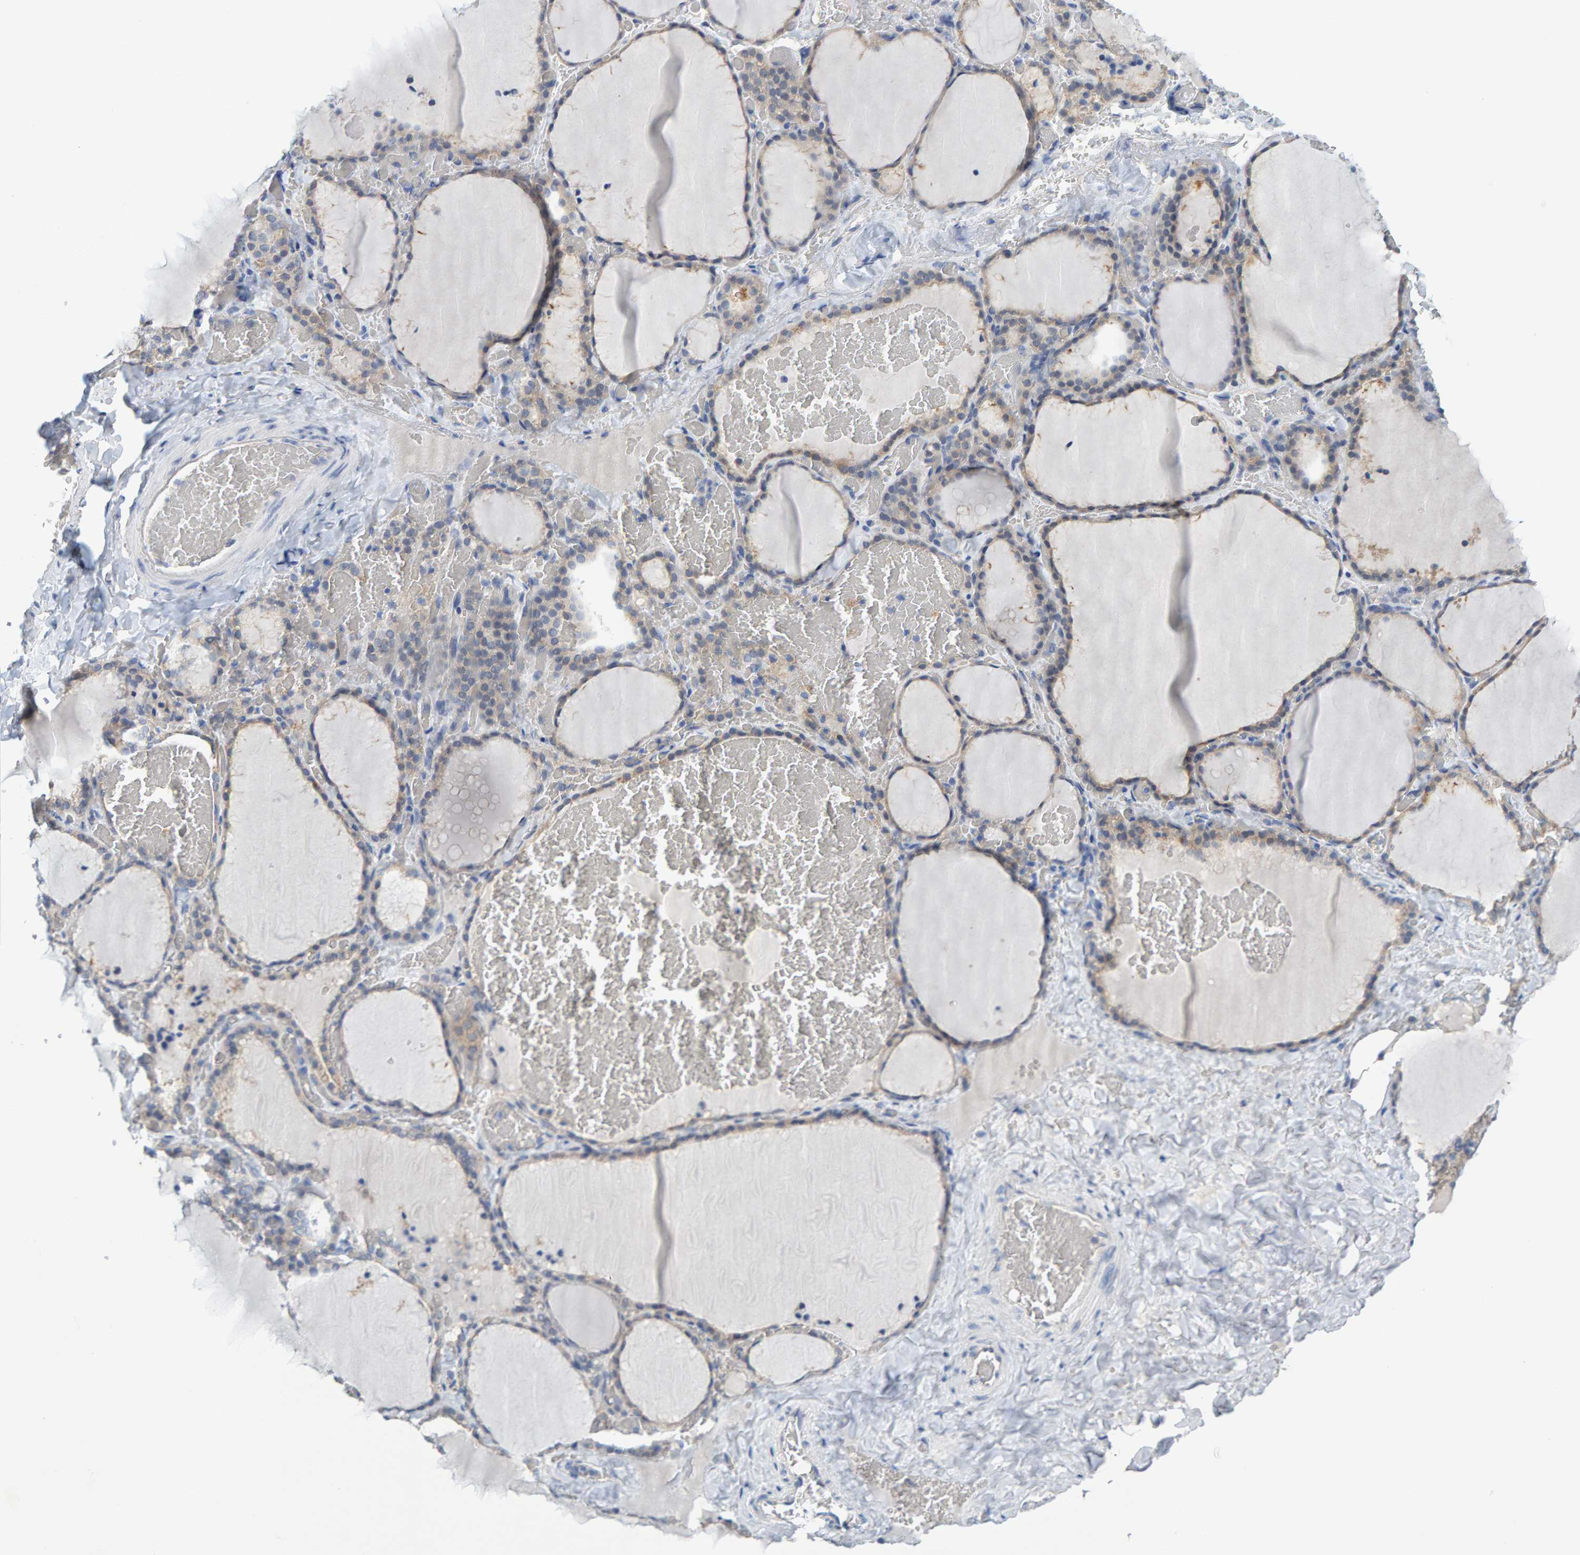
{"staining": {"intensity": "weak", "quantity": "25%-75%", "location": "cytoplasmic/membranous"}, "tissue": "thyroid gland", "cell_type": "Glandular cells", "image_type": "normal", "snomed": [{"axis": "morphology", "description": "Normal tissue, NOS"}, {"axis": "topography", "description": "Thyroid gland"}], "caption": "Immunohistochemistry photomicrograph of normal thyroid gland stained for a protein (brown), which displays low levels of weak cytoplasmic/membranous positivity in approximately 25%-75% of glandular cells.", "gene": "ALAD", "patient": {"sex": "female", "age": 22}}